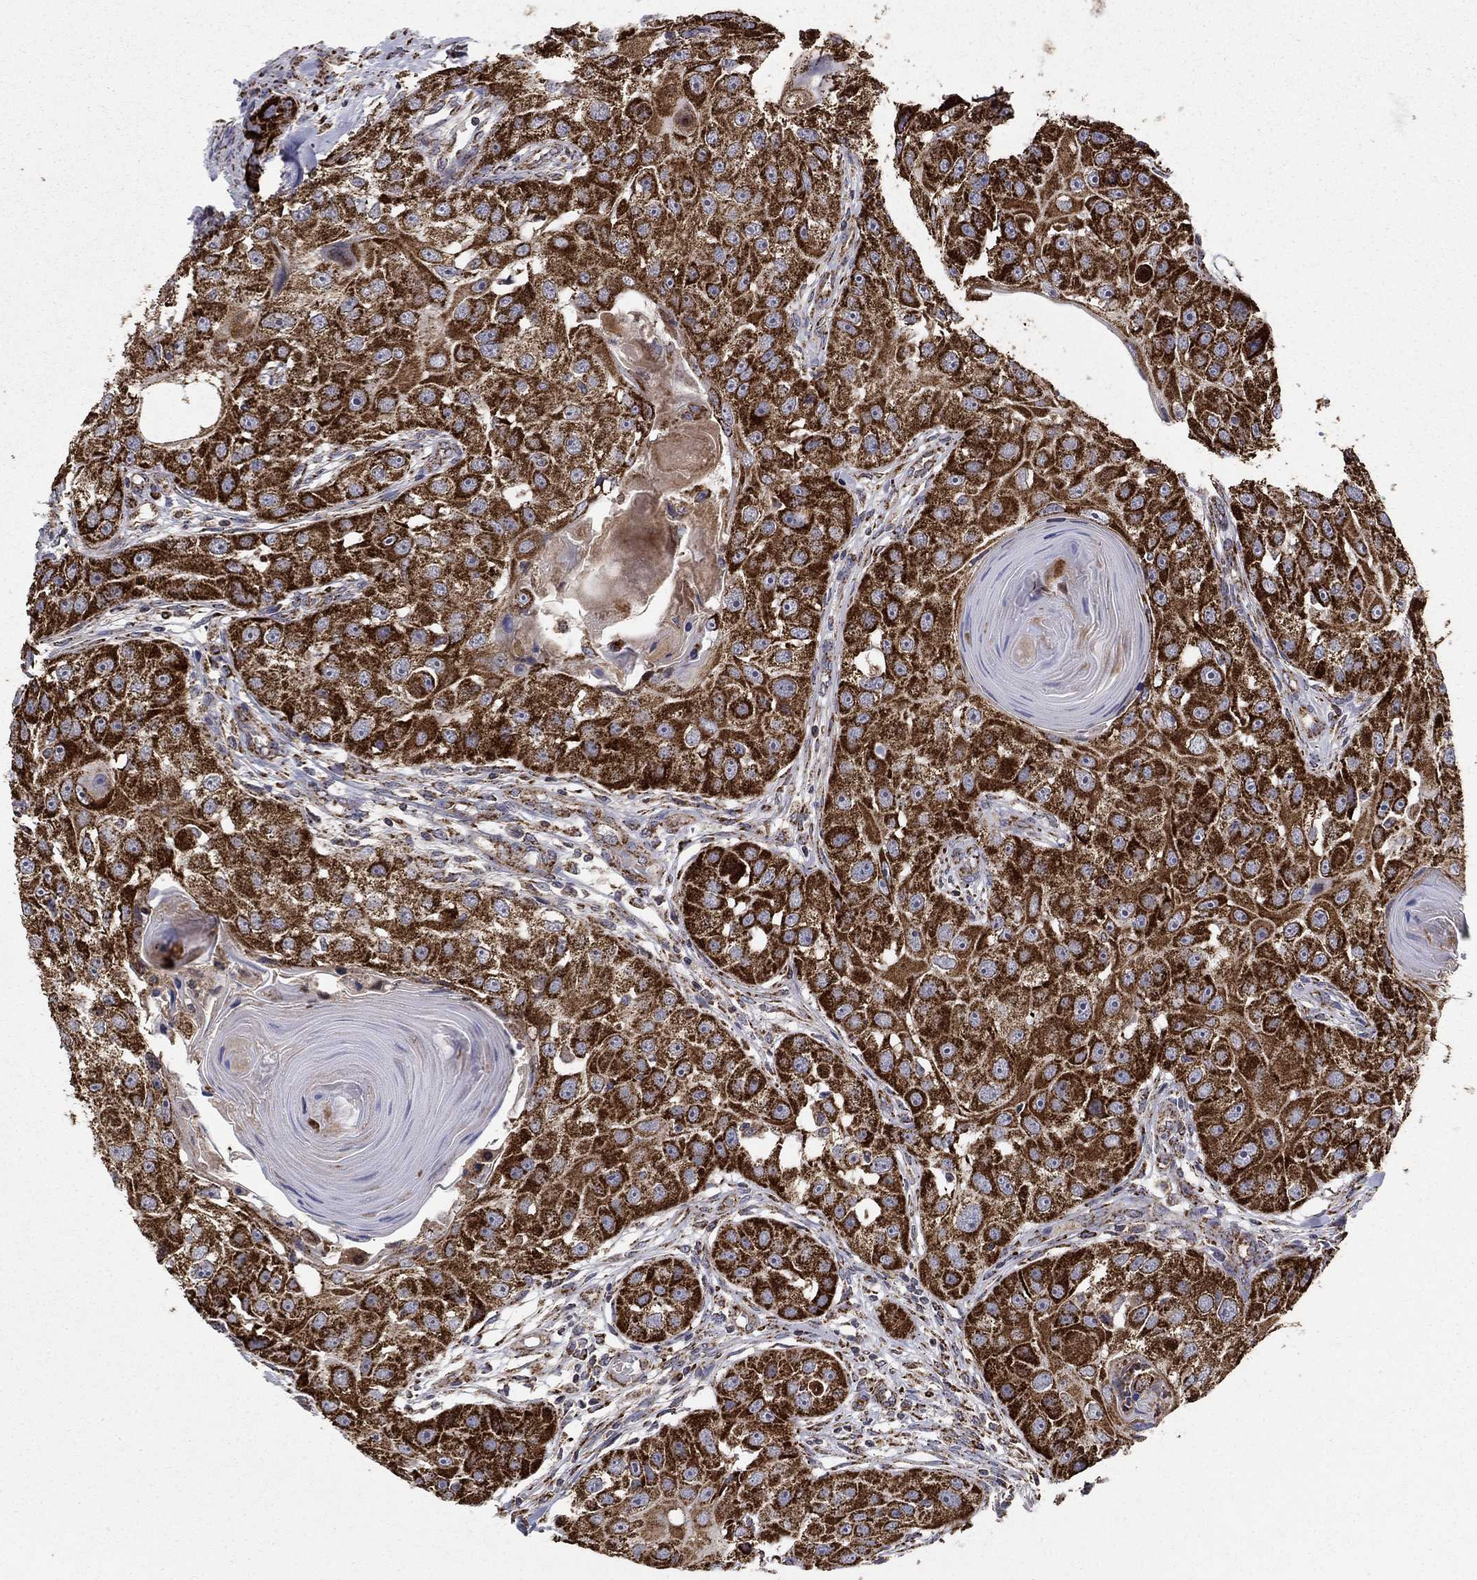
{"staining": {"intensity": "strong", "quantity": ">75%", "location": "cytoplasmic/membranous"}, "tissue": "head and neck cancer", "cell_type": "Tumor cells", "image_type": "cancer", "snomed": [{"axis": "morphology", "description": "Normal tissue, NOS"}, {"axis": "morphology", "description": "Squamous cell carcinoma, NOS"}, {"axis": "topography", "description": "Skeletal muscle"}, {"axis": "topography", "description": "Head-Neck"}], "caption": "Head and neck cancer (squamous cell carcinoma) stained with a brown dye reveals strong cytoplasmic/membranous positive expression in about >75% of tumor cells.", "gene": "GCSH", "patient": {"sex": "male", "age": 51}}